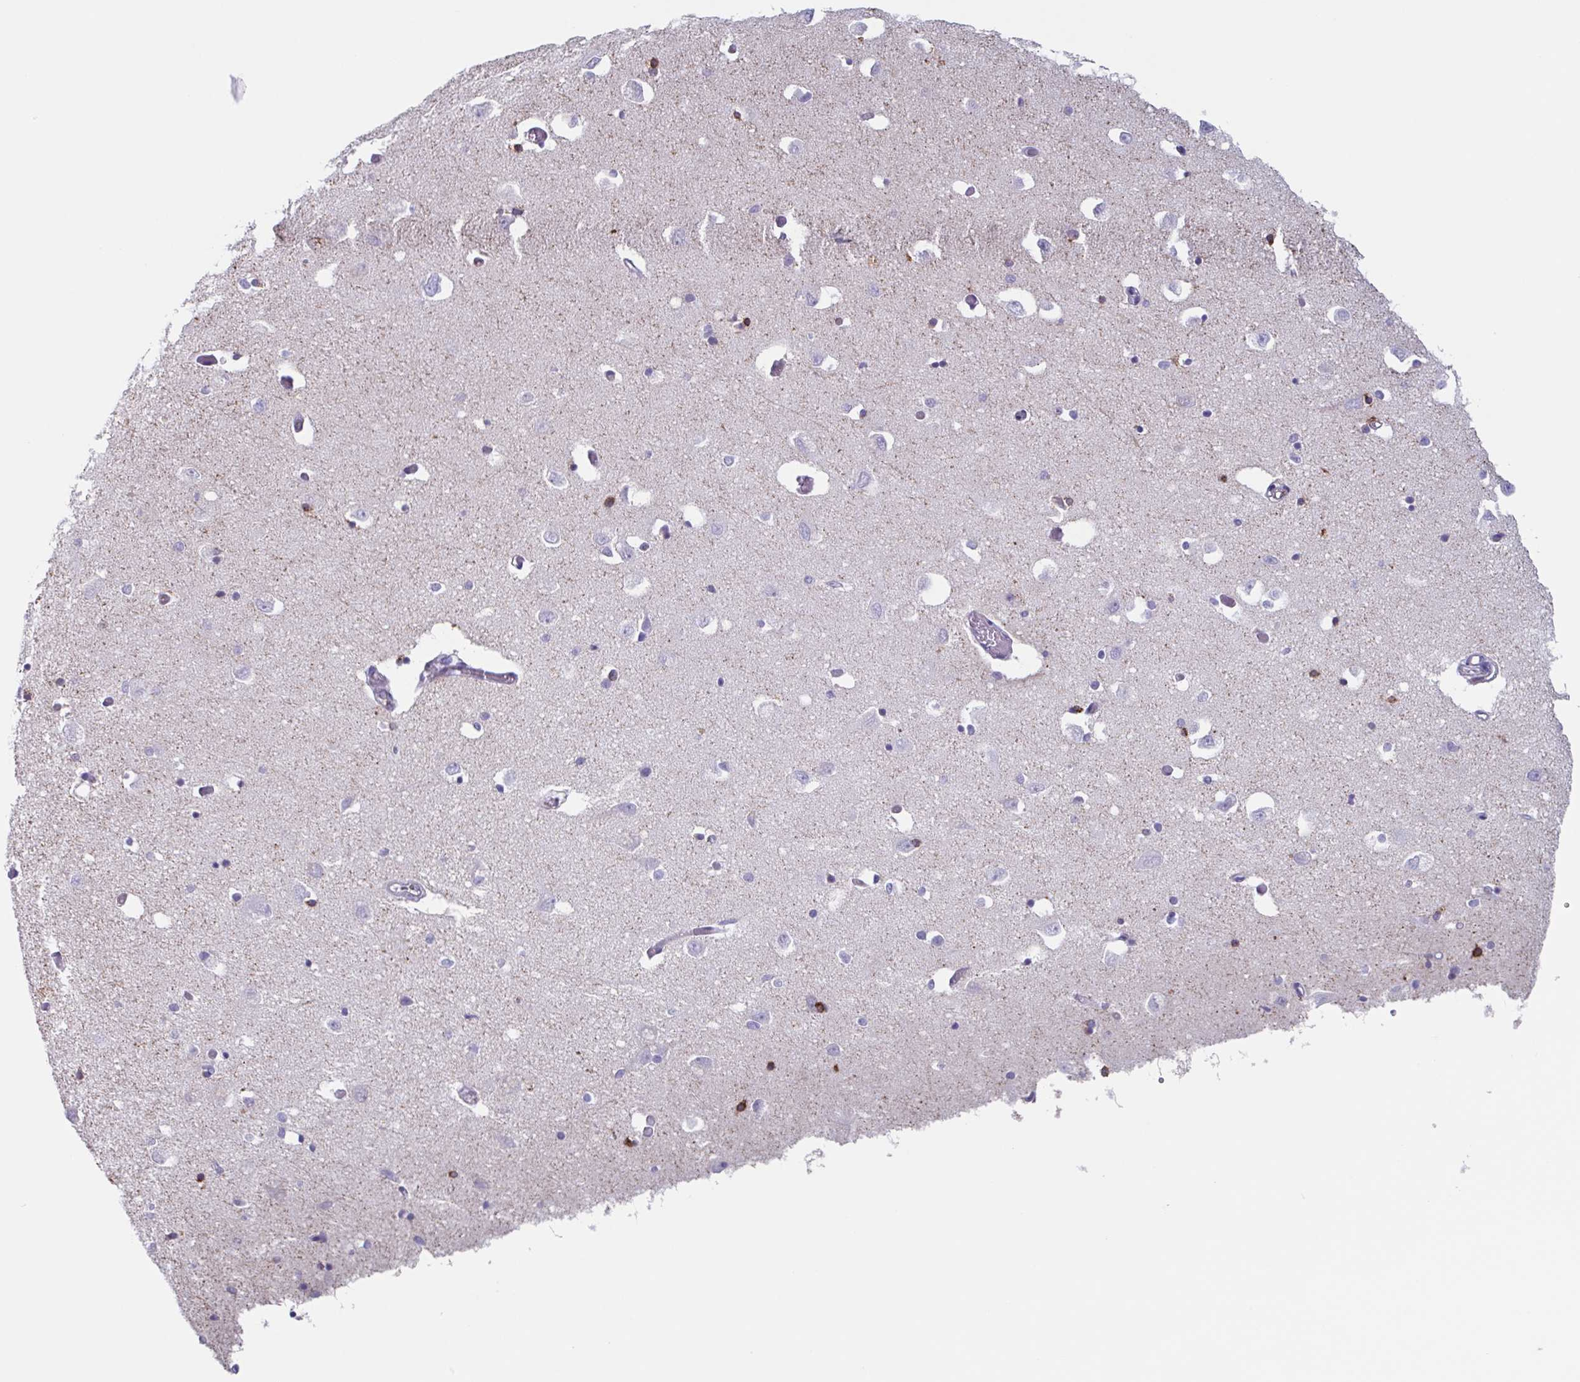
{"staining": {"intensity": "moderate", "quantity": "<25%", "location": "cytoplasmic/membranous"}, "tissue": "caudate", "cell_type": "Glial cells", "image_type": "normal", "snomed": [{"axis": "morphology", "description": "Normal tissue, NOS"}, {"axis": "topography", "description": "Lateral ventricle wall"}, {"axis": "topography", "description": "Hippocampus"}], "caption": "This is a histology image of IHC staining of benign caudate, which shows moderate expression in the cytoplasmic/membranous of glial cells.", "gene": "TPD52", "patient": {"sex": "female", "age": 63}}